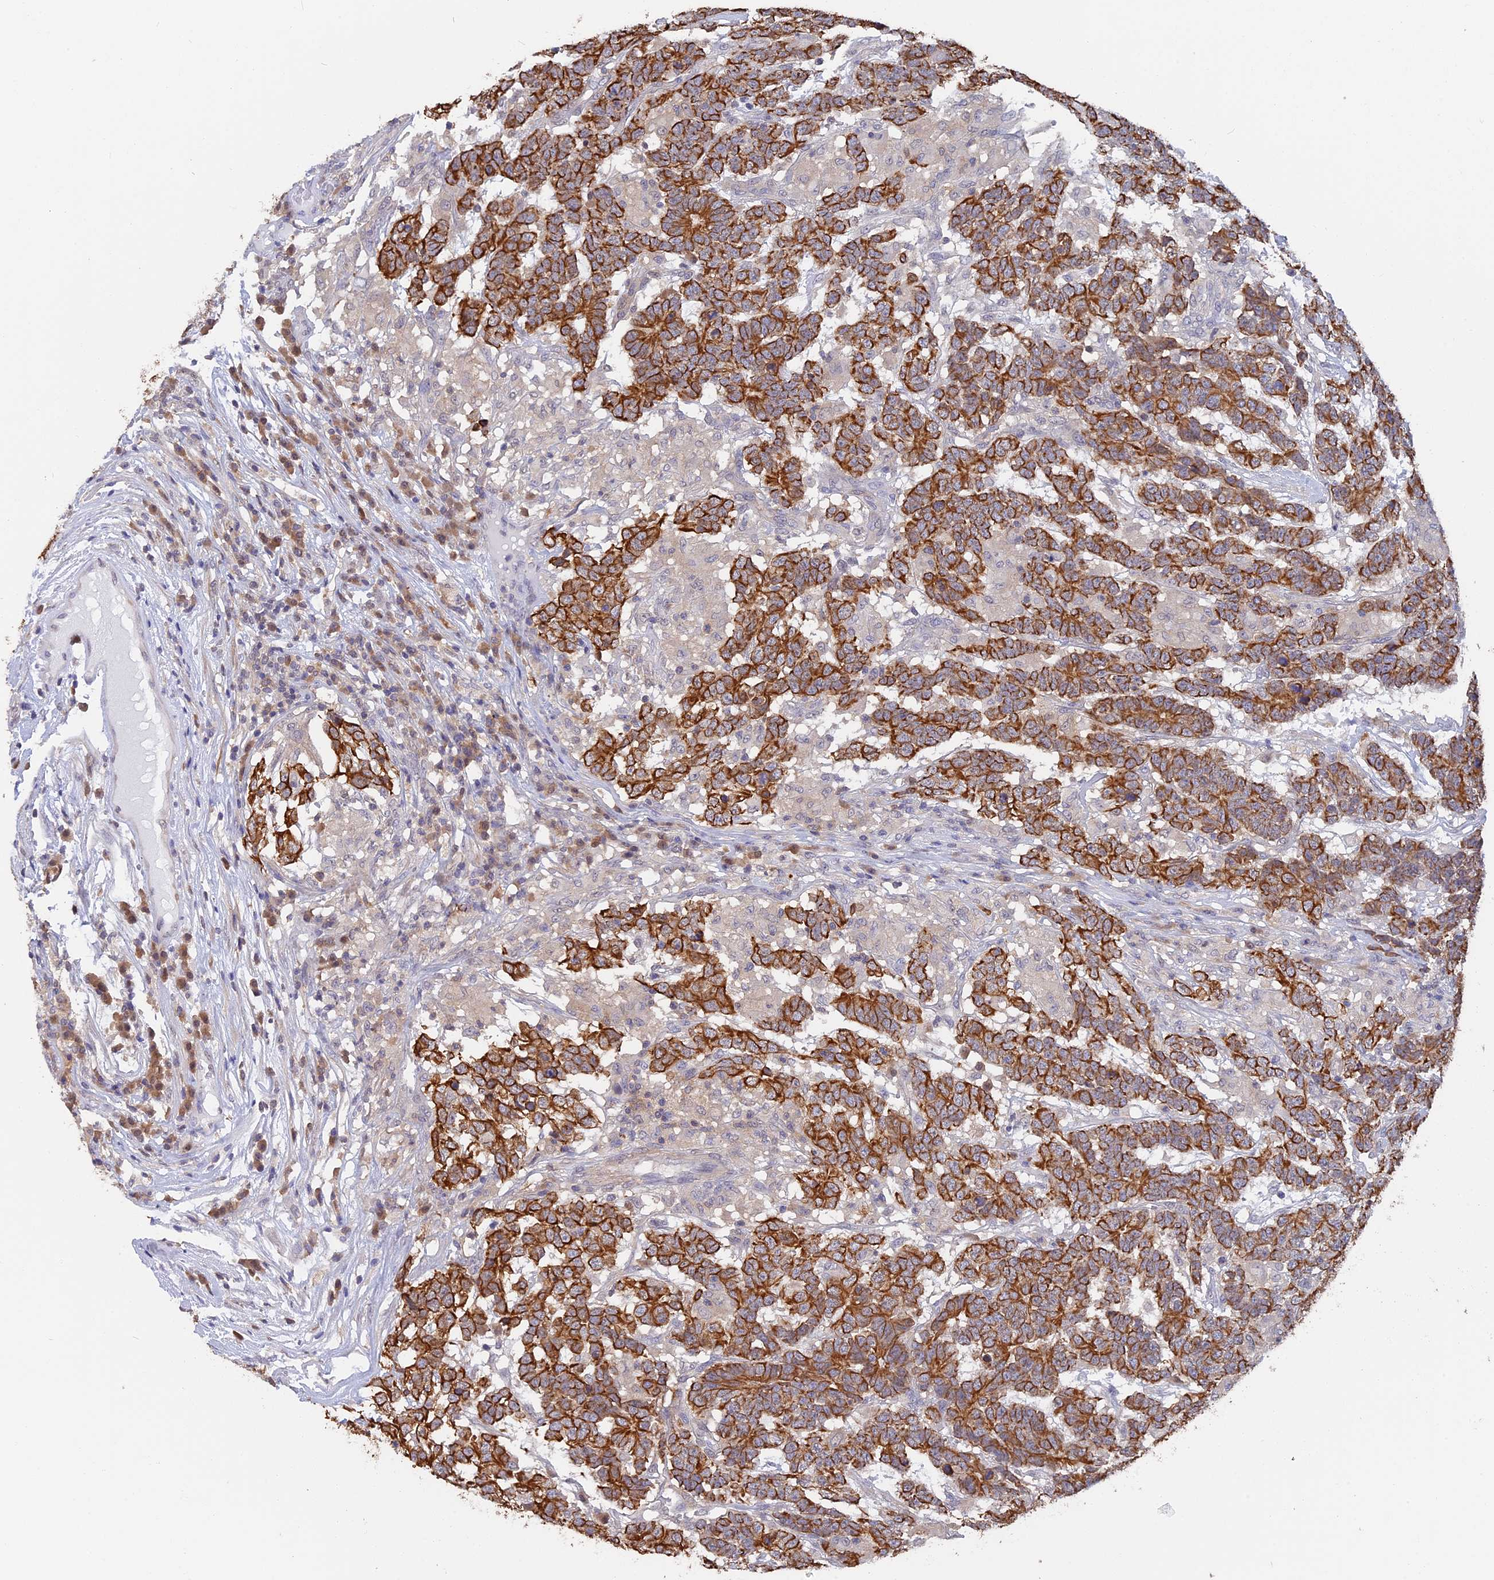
{"staining": {"intensity": "strong", "quantity": ">75%", "location": "cytoplasmic/membranous"}, "tissue": "testis cancer", "cell_type": "Tumor cells", "image_type": "cancer", "snomed": [{"axis": "morphology", "description": "Carcinoma, Embryonal, NOS"}, {"axis": "topography", "description": "Testis"}], "caption": "High-magnification brightfield microscopy of testis cancer stained with DAB (brown) and counterstained with hematoxylin (blue). tumor cells exhibit strong cytoplasmic/membranous expression is present in approximately>75% of cells.", "gene": "STUB1", "patient": {"sex": "male", "age": 26}}